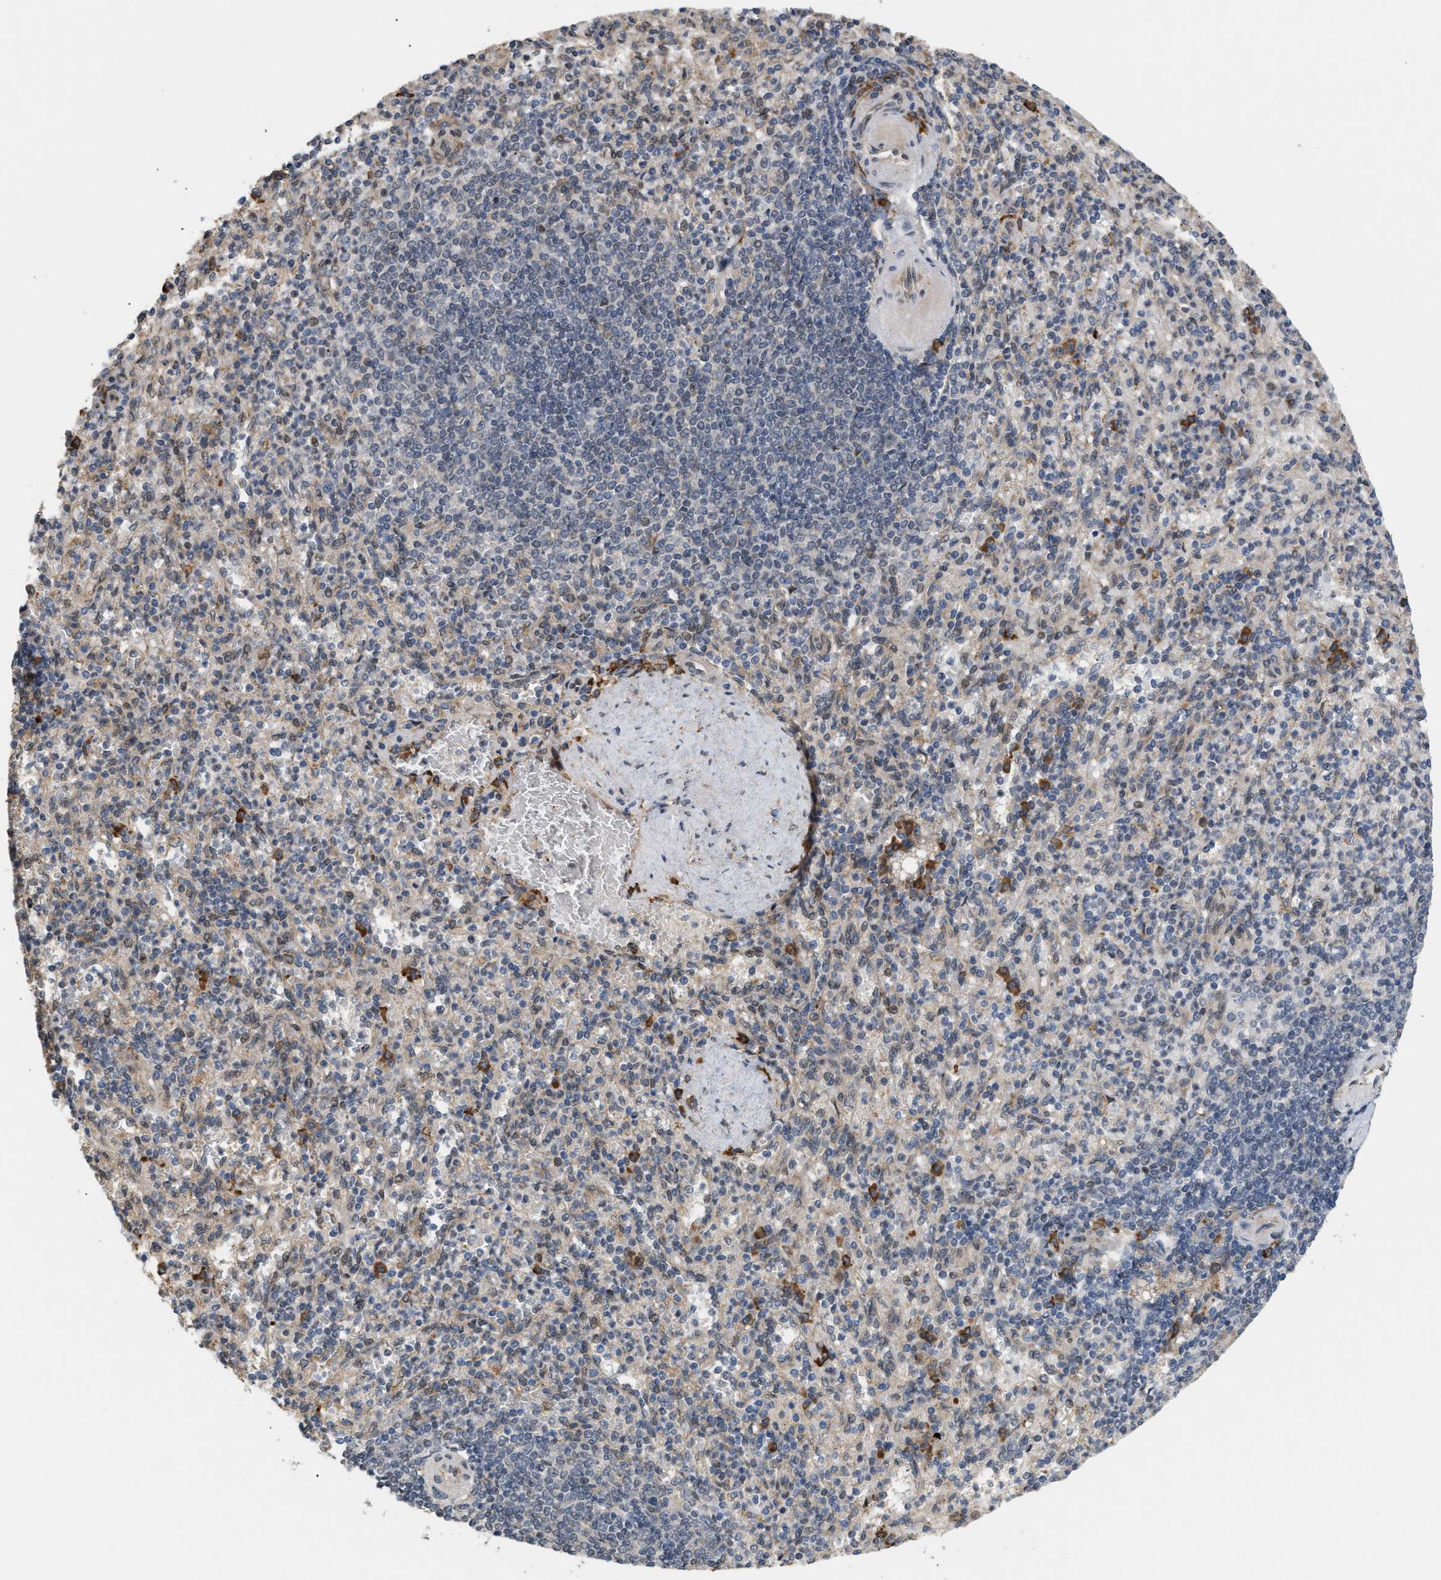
{"staining": {"intensity": "moderate", "quantity": "<25%", "location": "cytoplasmic/membranous"}, "tissue": "spleen", "cell_type": "Cells in red pulp", "image_type": "normal", "snomed": [{"axis": "morphology", "description": "Normal tissue, NOS"}, {"axis": "topography", "description": "Spleen"}], "caption": "A photomicrograph of spleen stained for a protein displays moderate cytoplasmic/membranous brown staining in cells in red pulp. (DAB (3,3'-diaminobenzidine) = brown stain, brightfield microscopy at high magnification).", "gene": "MFSD6", "patient": {"sex": "female", "age": 74}}